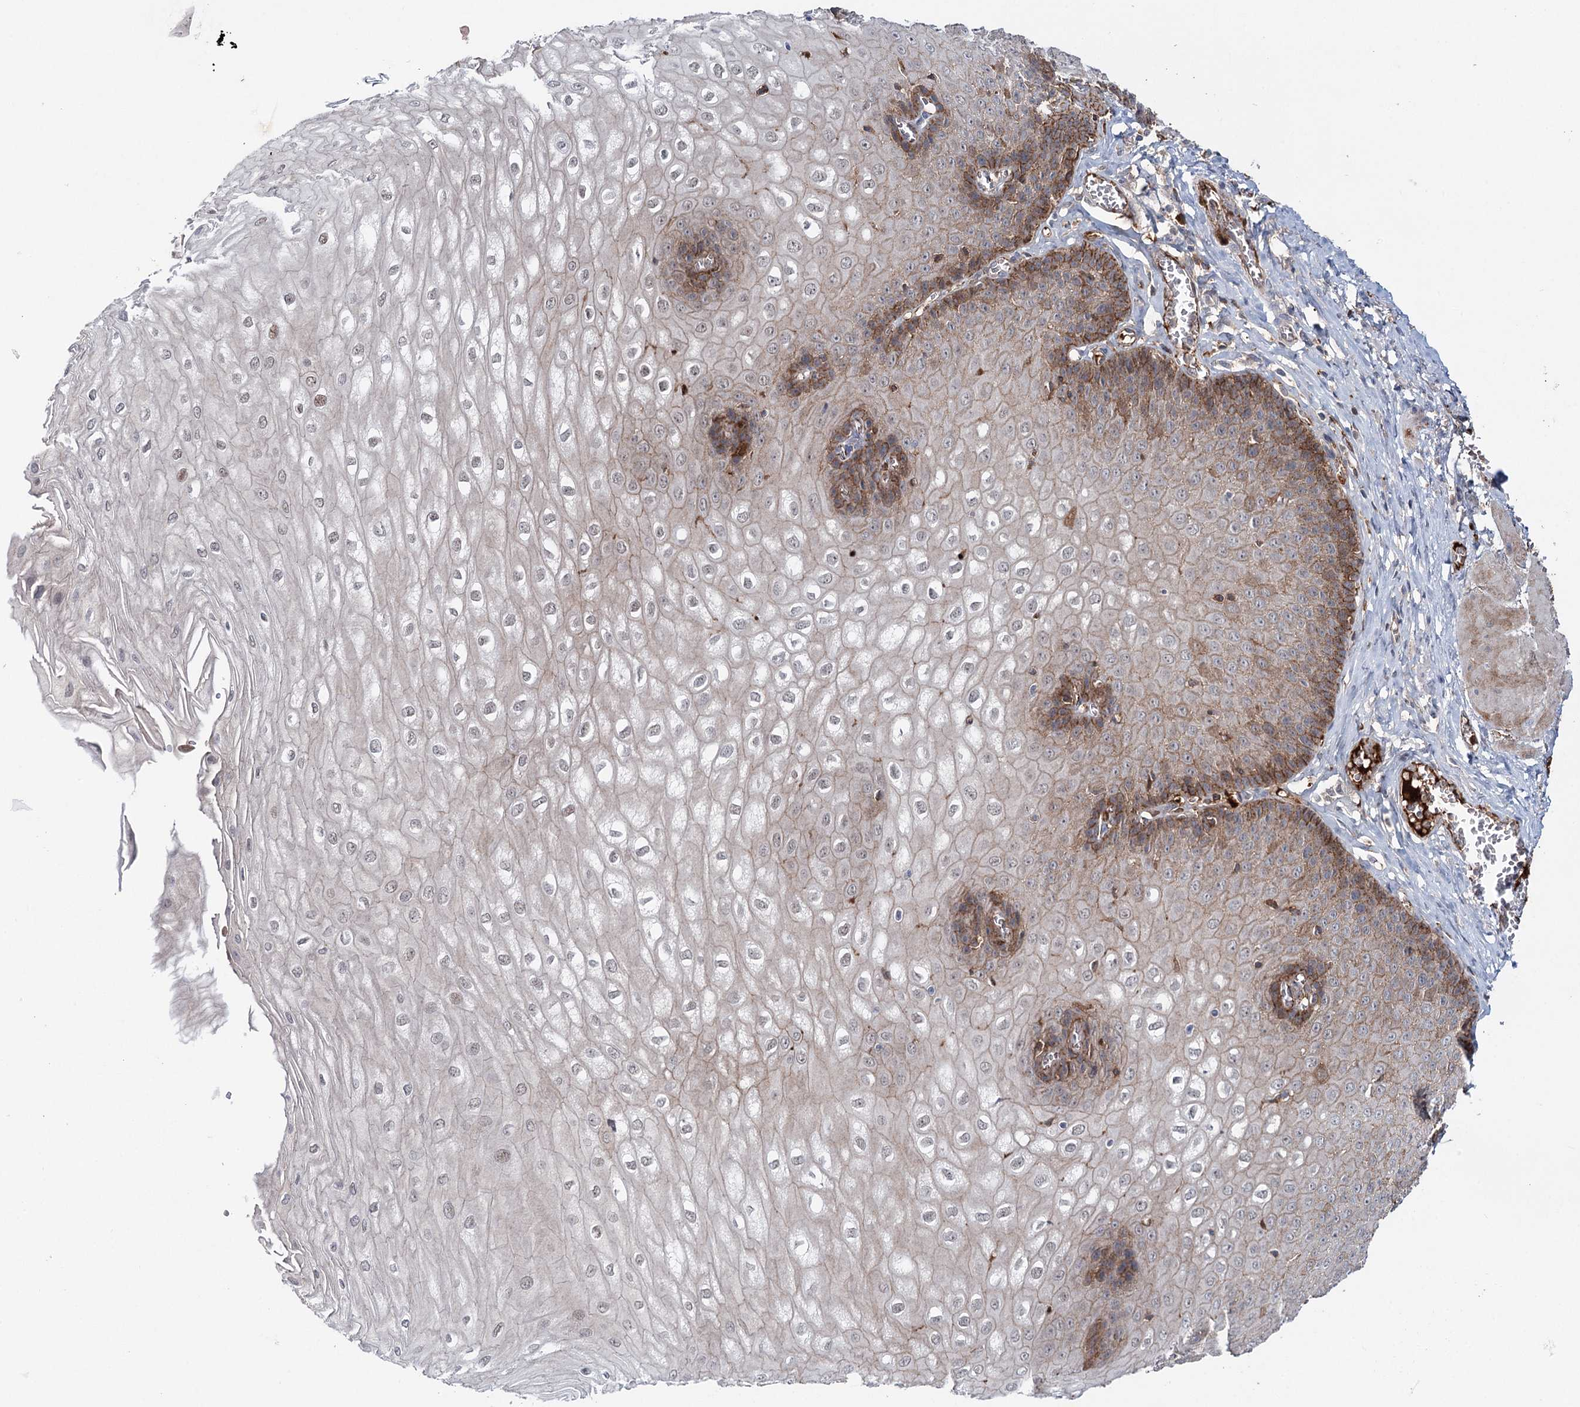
{"staining": {"intensity": "moderate", "quantity": "25%-75%", "location": "cytoplasmic/membranous"}, "tissue": "esophagus", "cell_type": "Squamous epithelial cells", "image_type": "normal", "snomed": [{"axis": "morphology", "description": "Normal tissue, NOS"}, {"axis": "topography", "description": "Esophagus"}], "caption": "IHC (DAB) staining of normal human esophagus reveals moderate cytoplasmic/membranous protein positivity in about 25%-75% of squamous epithelial cells.", "gene": "PKP4", "patient": {"sex": "male", "age": 60}}